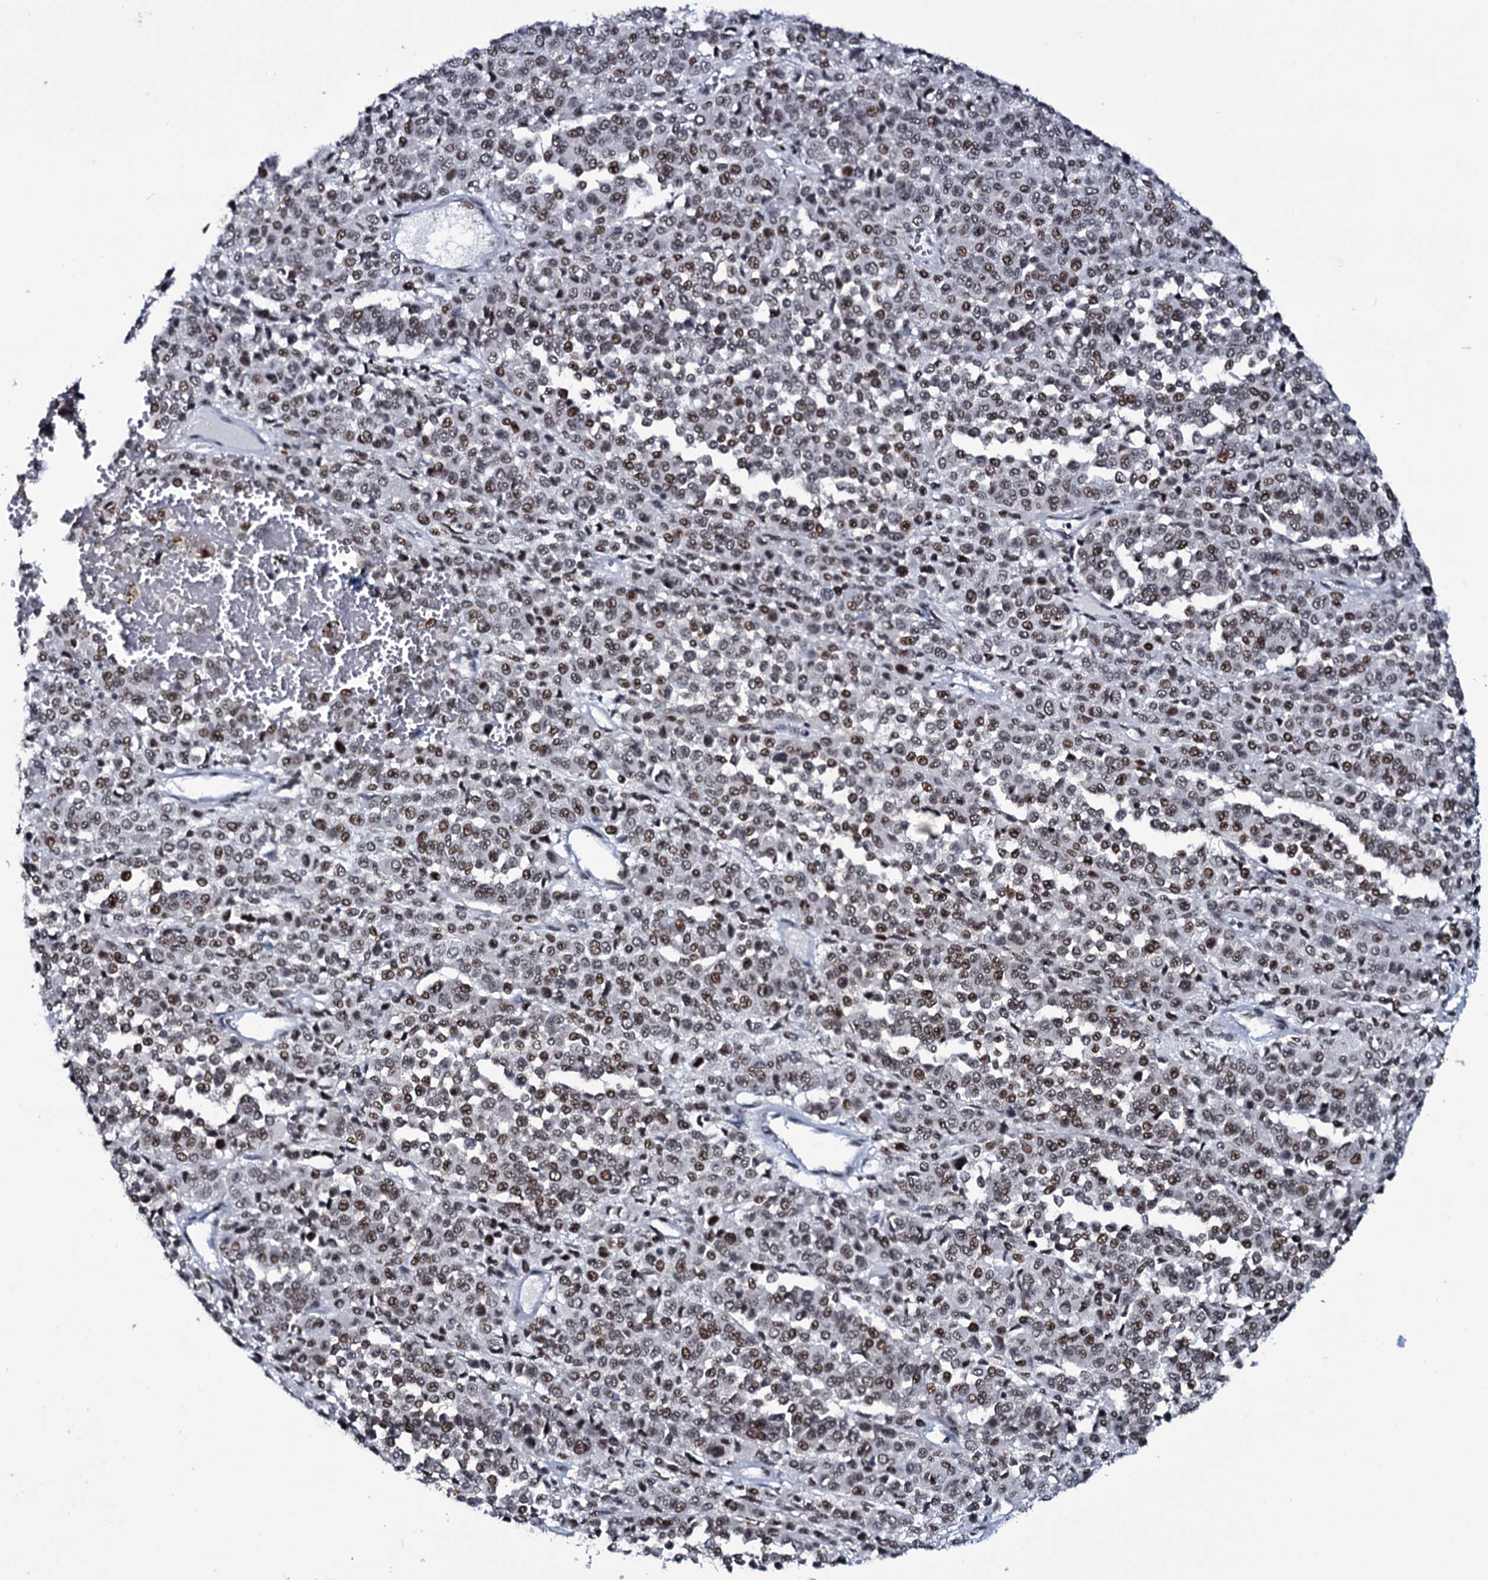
{"staining": {"intensity": "moderate", "quantity": ">75%", "location": "nuclear"}, "tissue": "melanoma", "cell_type": "Tumor cells", "image_type": "cancer", "snomed": [{"axis": "morphology", "description": "Malignant melanoma, Metastatic site"}, {"axis": "topography", "description": "Pancreas"}], "caption": "Malignant melanoma (metastatic site) stained for a protein exhibits moderate nuclear positivity in tumor cells. (IHC, brightfield microscopy, high magnification).", "gene": "ZMIZ2", "patient": {"sex": "female", "age": 30}}